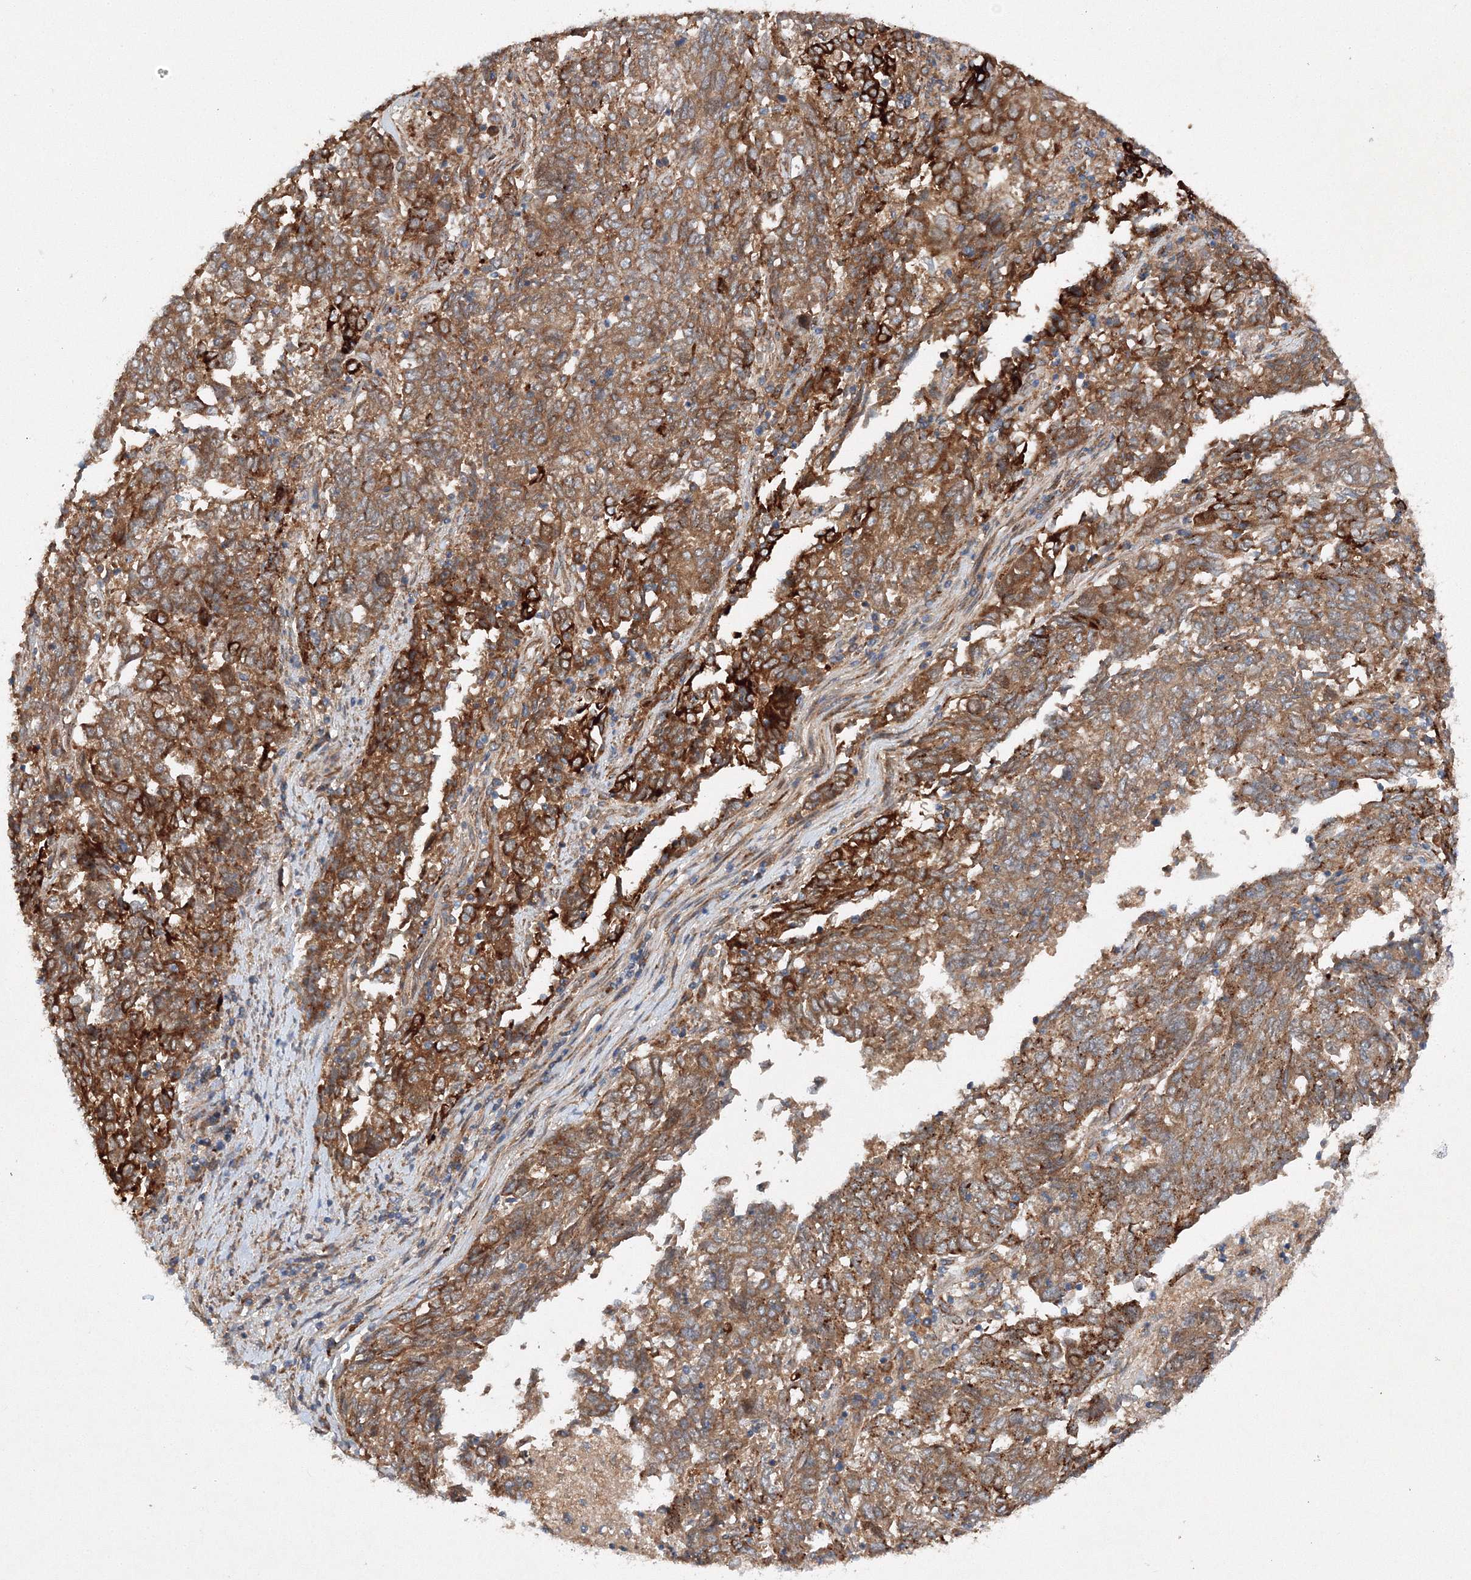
{"staining": {"intensity": "strong", "quantity": ">75%", "location": "cytoplasmic/membranous"}, "tissue": "endometrial cancer", "cell_type": "Tumor cells", "image_type": "cancer", "snomed": [{"axis": "morphology", "description": "Adenocarcinoma, NOS"}, {"axis": "topography", "description": "Endometrium"}], "caption": "A micrograph showing strong cytoplasmic/membranous positivity in about >75% of tumor cells in endometrial cancer, as visualized by brown immunohistochemical staining.", "gene": "SLC36A1", "patient": {"sex": "female", "age": 80}}